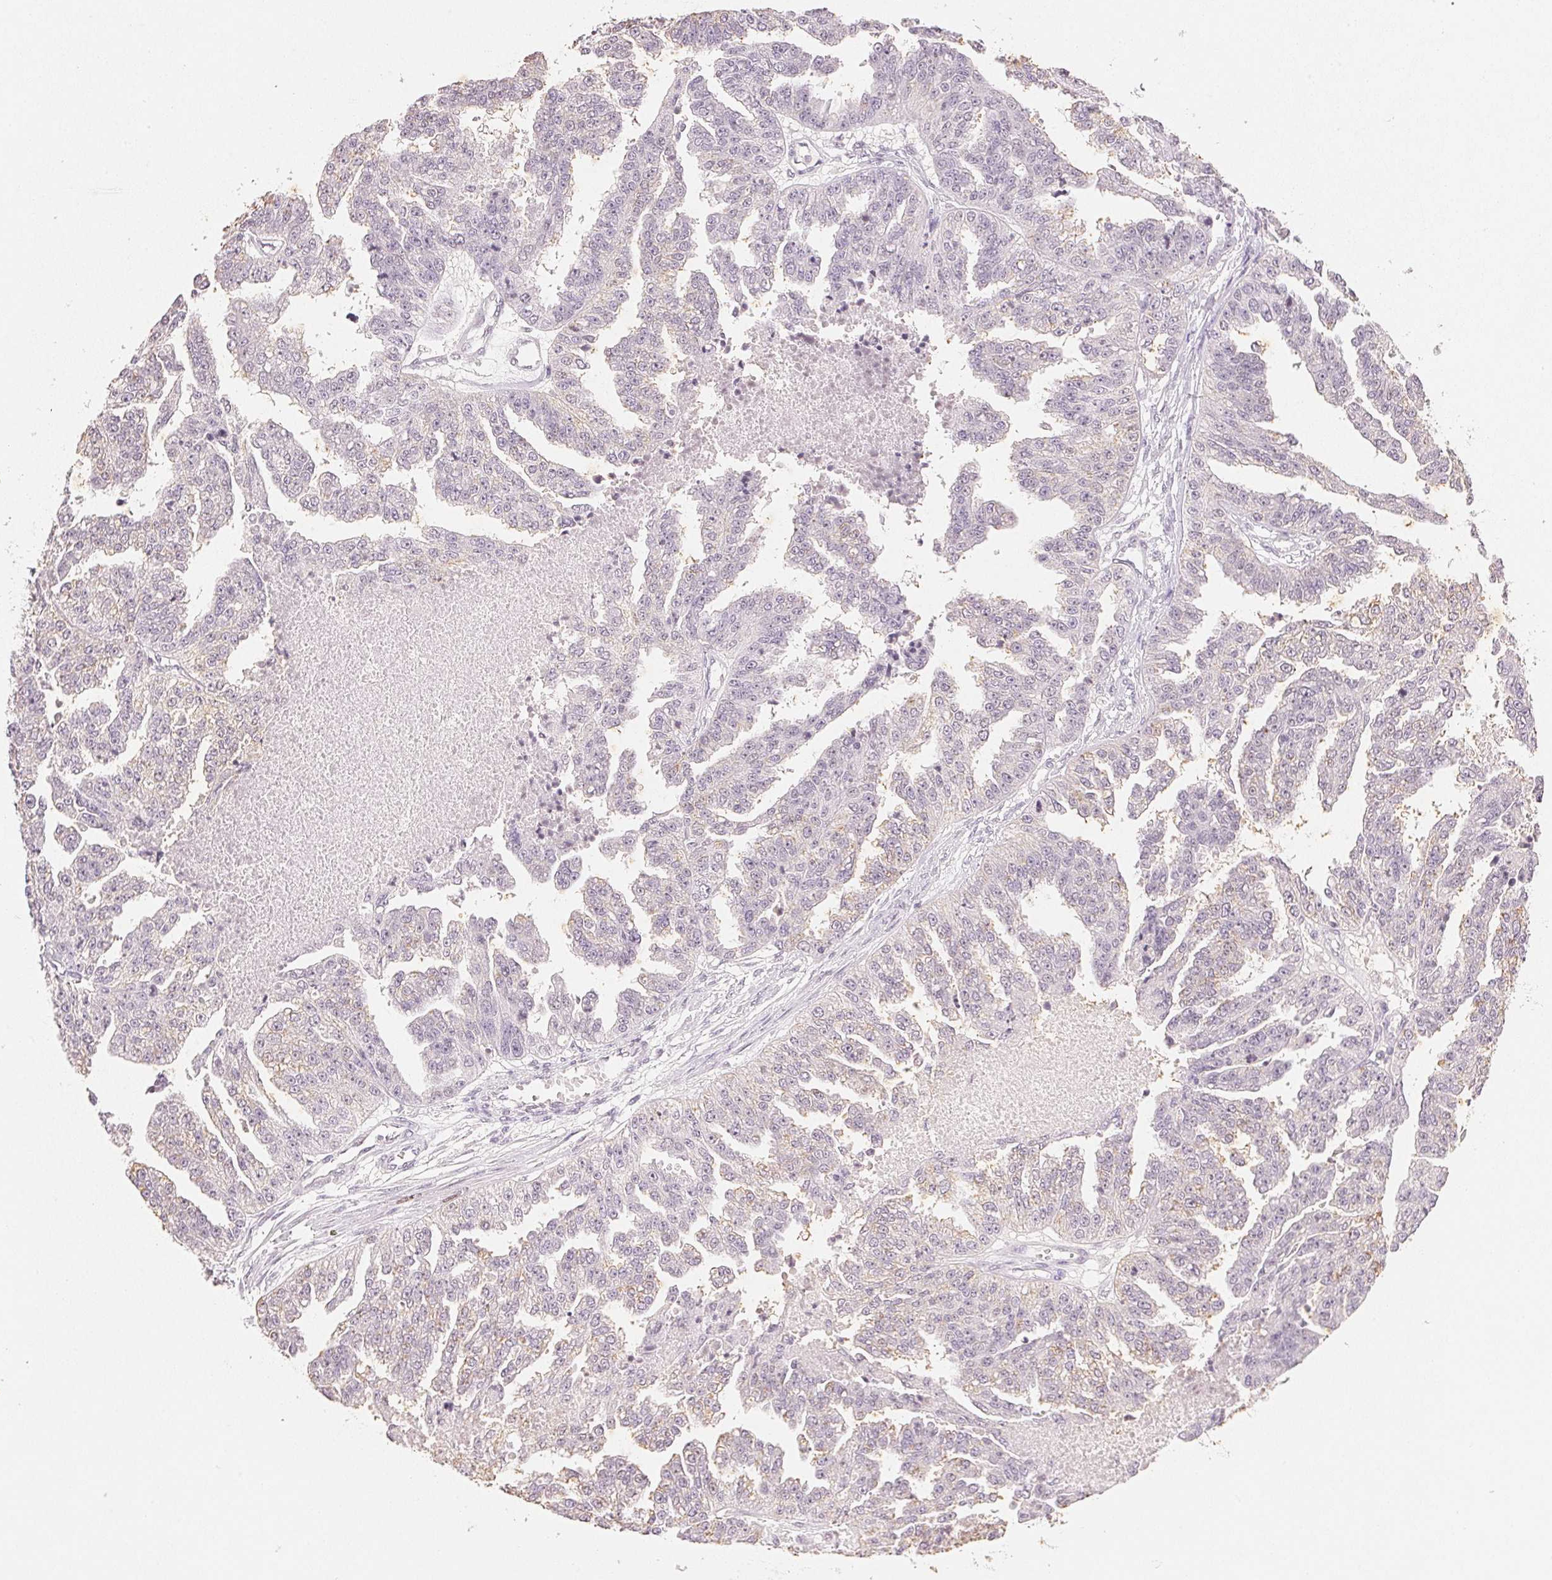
{"staining": {"intensity": "negative", "quantity": "none", "location": "none"}, "tissue": "ovarian cancer", "cell_type": "Tumor cells", "image_type": "cancer", "snomed": [{"axis": "morphology", "description": "Cystadenocarcinoma, serous, NOS"}, {"axis": "topography", "description": "Ovary"}], "caption": "Human ovarian serous cystadenocarcinoma stained for a protein using immunohistochemistry shows no expression in tumor cells.", "gene": "SMTN", "patient": {"sex": "female", "age": 58}}